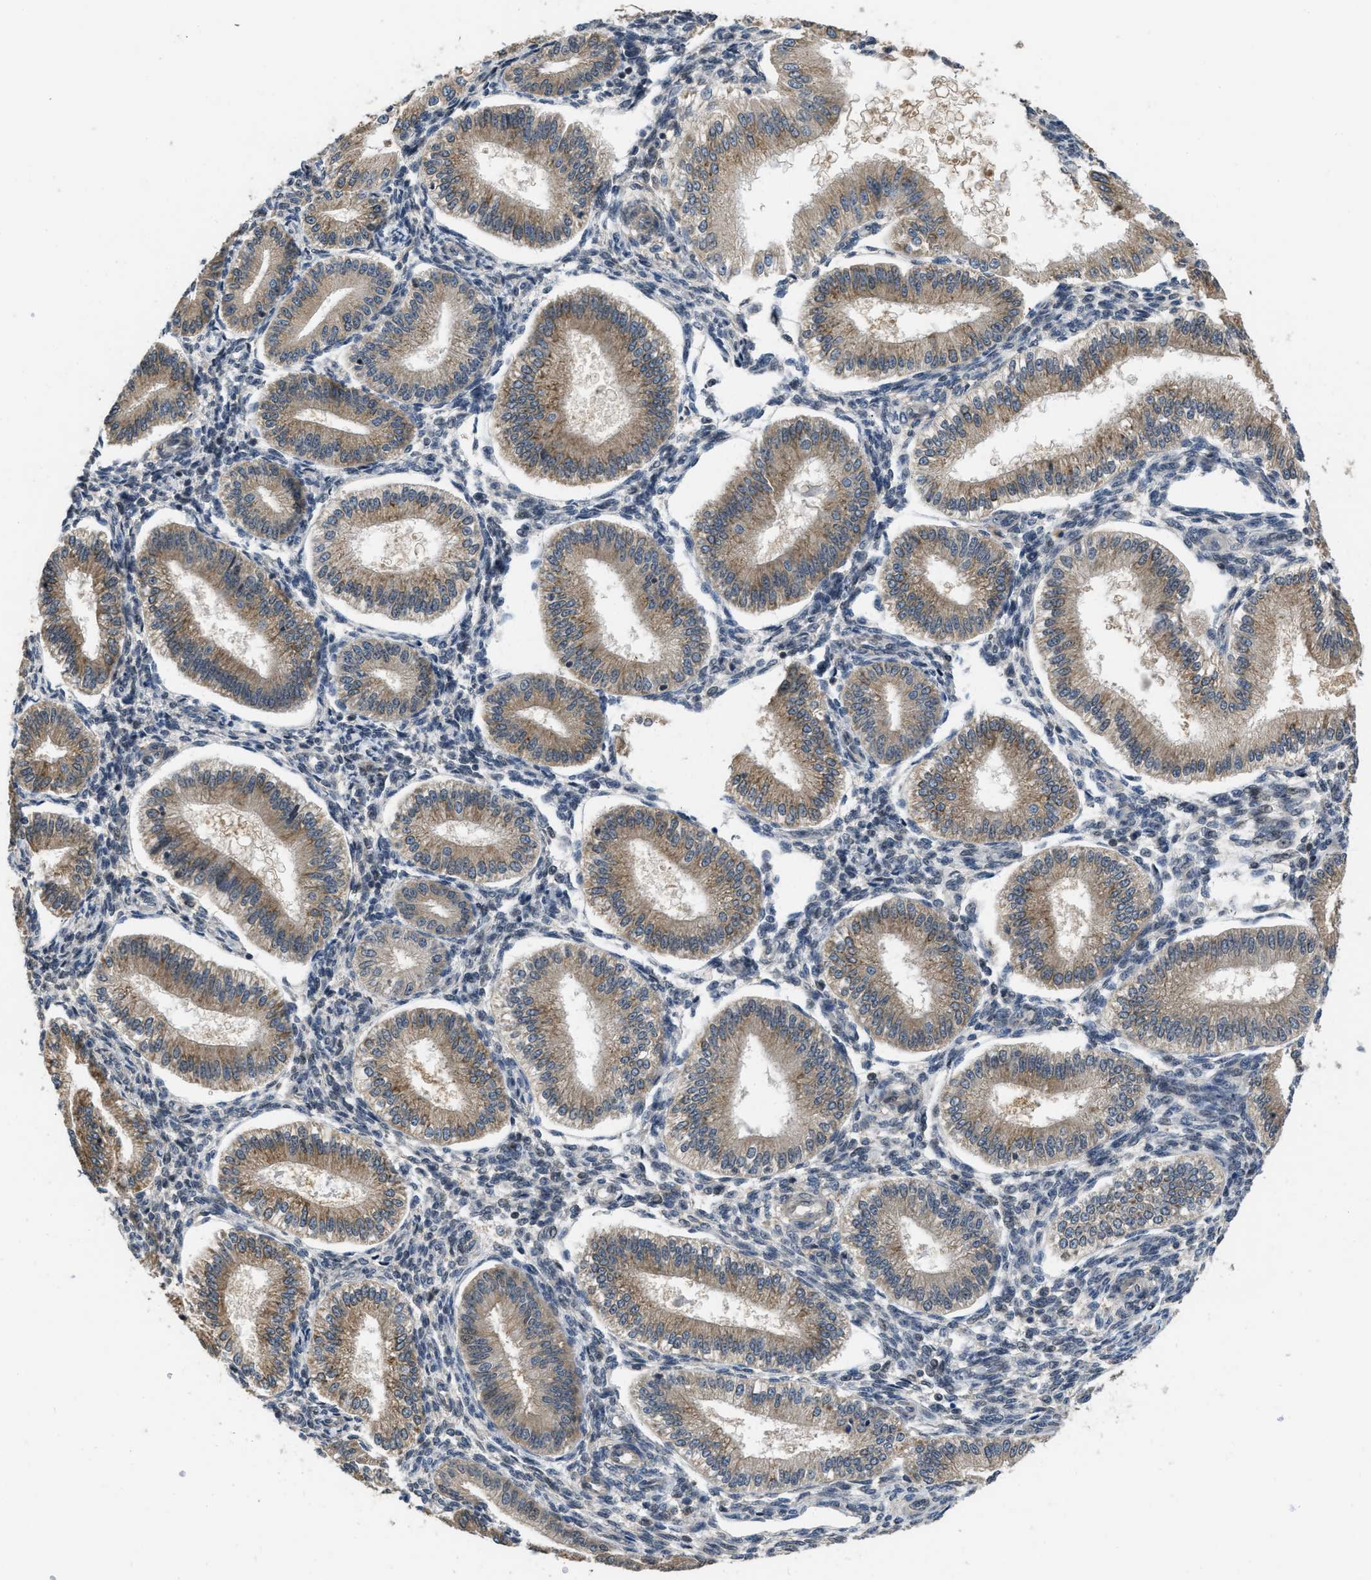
{"staining": {"intensity": "negative", "quantity": "none", "location": "none"}, "tissue": "endometrium", "cell_type": "Cells in endometrial stroma", "image_type": "normal", "snomed": [{"axis": "morphology", "description": "Normal tissue, NOS"}, {"axis": "topography", "description": "Endometrium"}], "caption": "The immunohistochemistry histopathology image has no significant positivity in cells in endometrial stroma of endometrium.", "gene": "TES", "patient": {"sex": "female", "age": 39}}